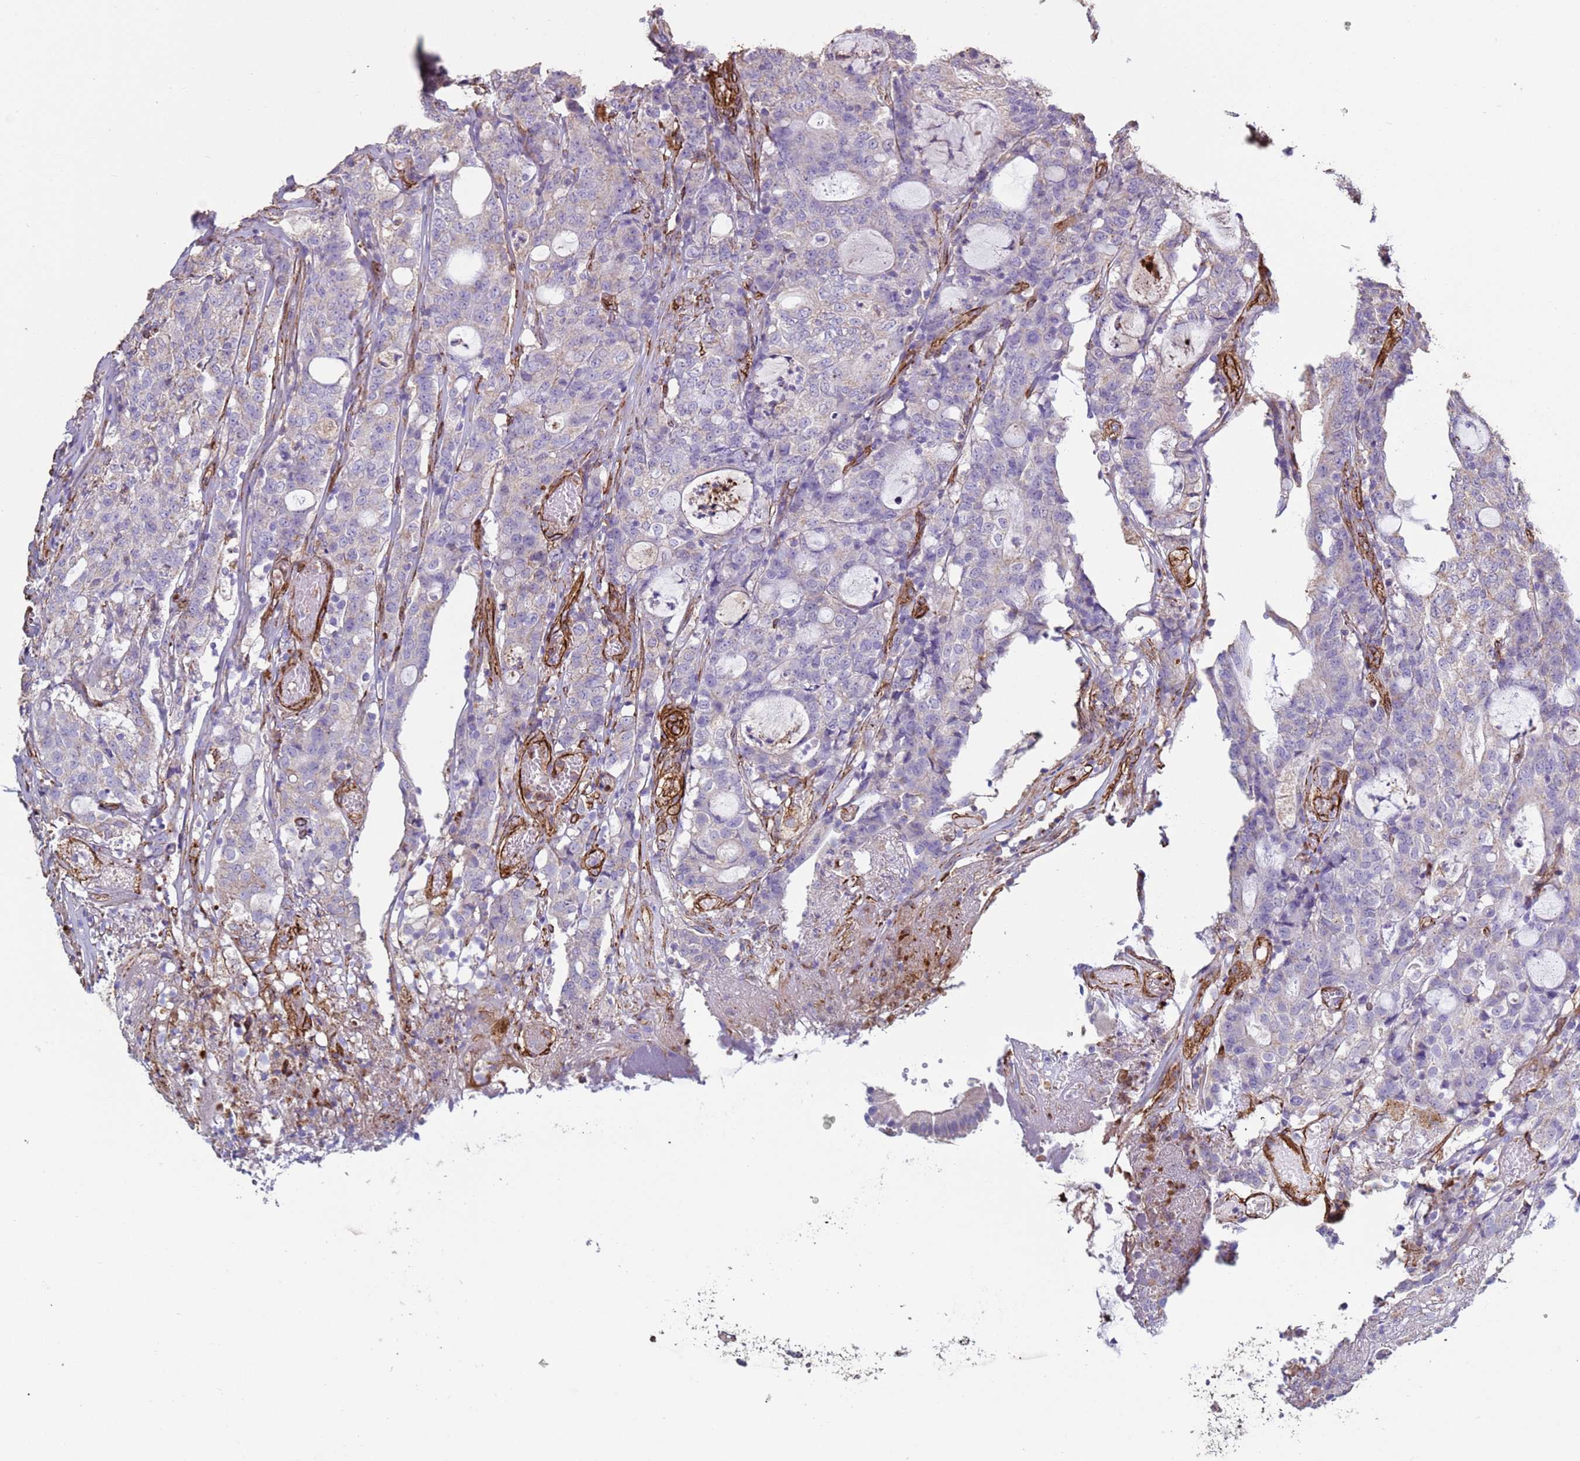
{"staining": {"intensity": "negative", "quantity": "none", "location": "none"}, "tissue": "colorectal cancer", "cell_type": "Tumor cells", "image_type": "cancer", "snomed": [{"axis": "morphology", "description": "Adenocarcinoma, NOS"}, {"axis": "topography", "description": "Colon"}], "caption": "Immunohistochemical staining of adenocarcinoma (colorectal) demonstrates no significant expression in tumor cells.", "gene": "GASK1A", "patient": {"sex": "male", "age": 83}}